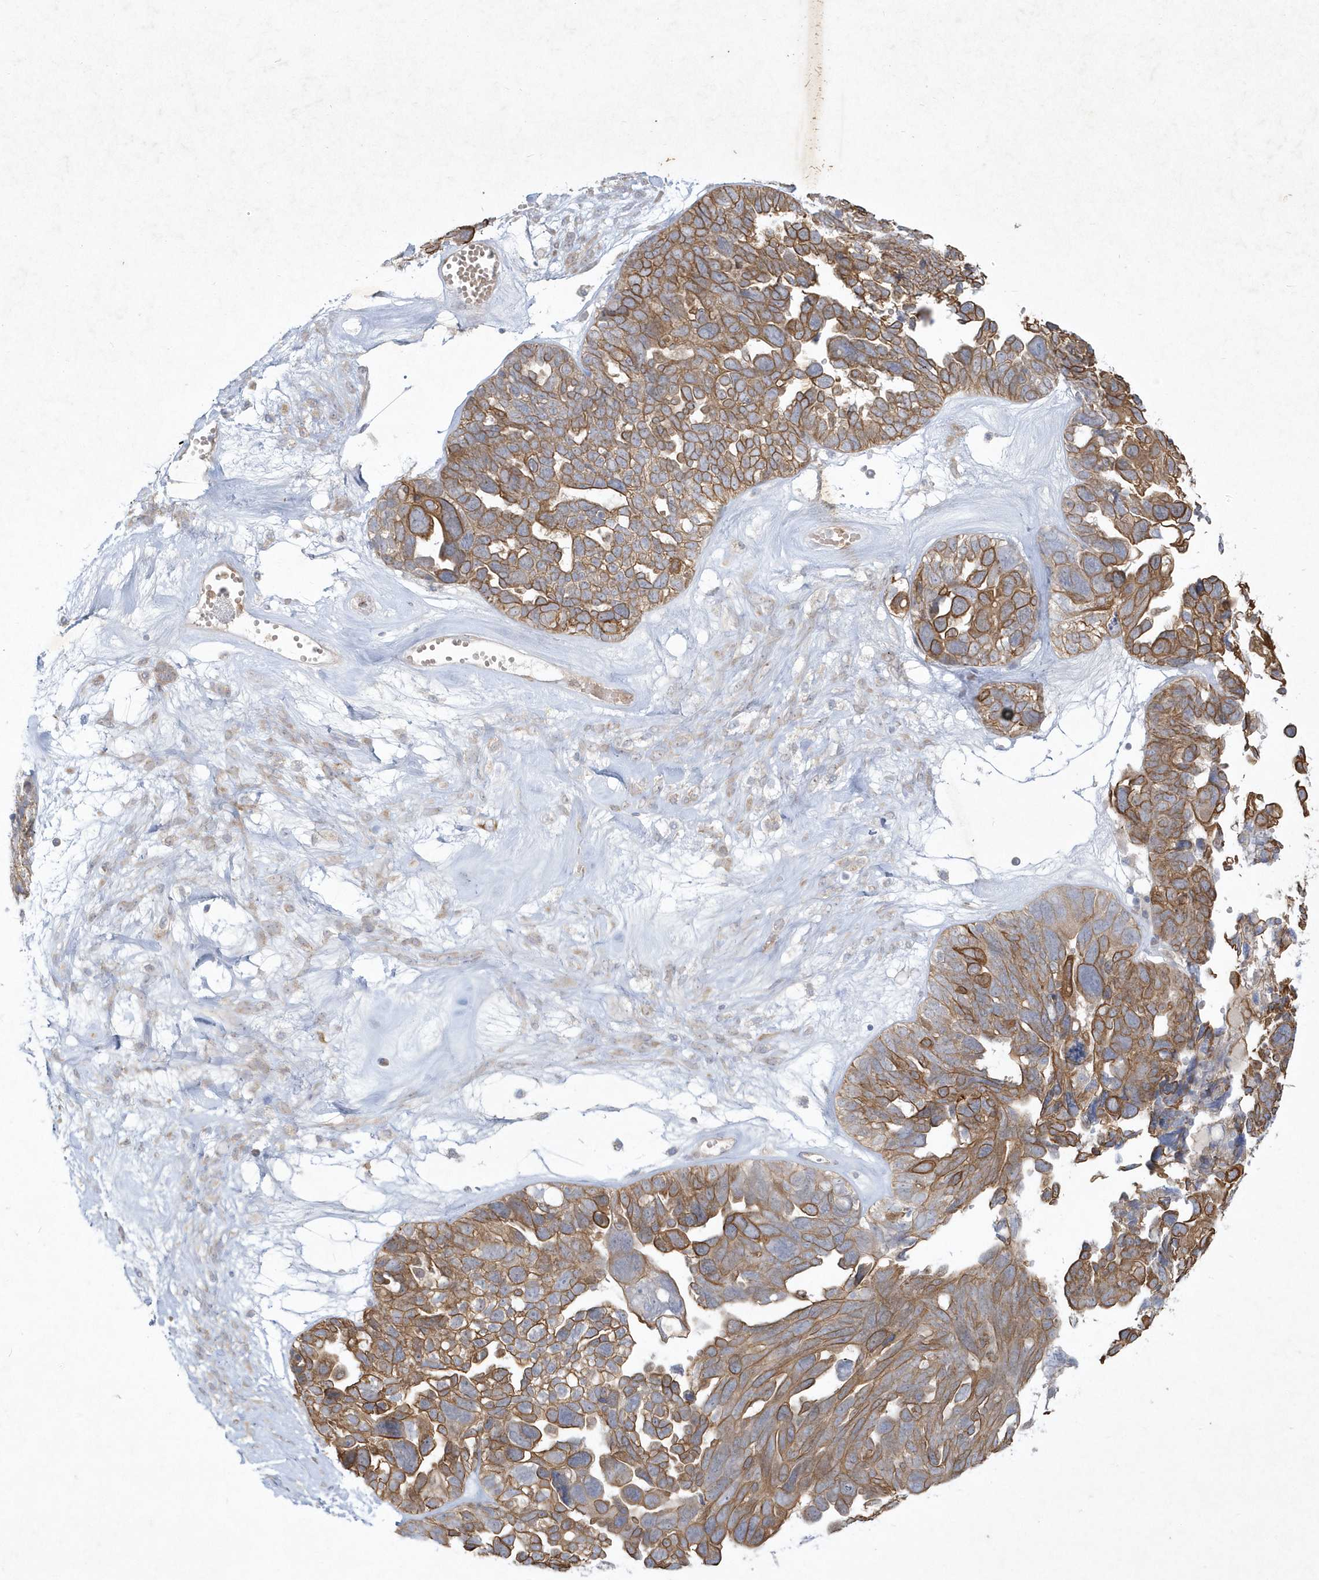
{"staining": {"intensity": "moderate", "quantity": ">75%", "location": "cytoplasmic/membranous"}, "tissue": "ovarian cancer", "cell_type": "Tumor cells", "image_type": "cancer", "snomed": [{"axis": "morphology", "description": "Cystadenocarcinoma, serous, NOS"}, {"axis": "topography", "description": "Ovary"}], "caption": "Ovarian cancer (serous cystadenocarcinoma) stained for a protein displays moderate cytoplasmic/membranous positivity in tumor cells.", "gene": "LARS1", "patient": {"sex": "female", "age": 79}}